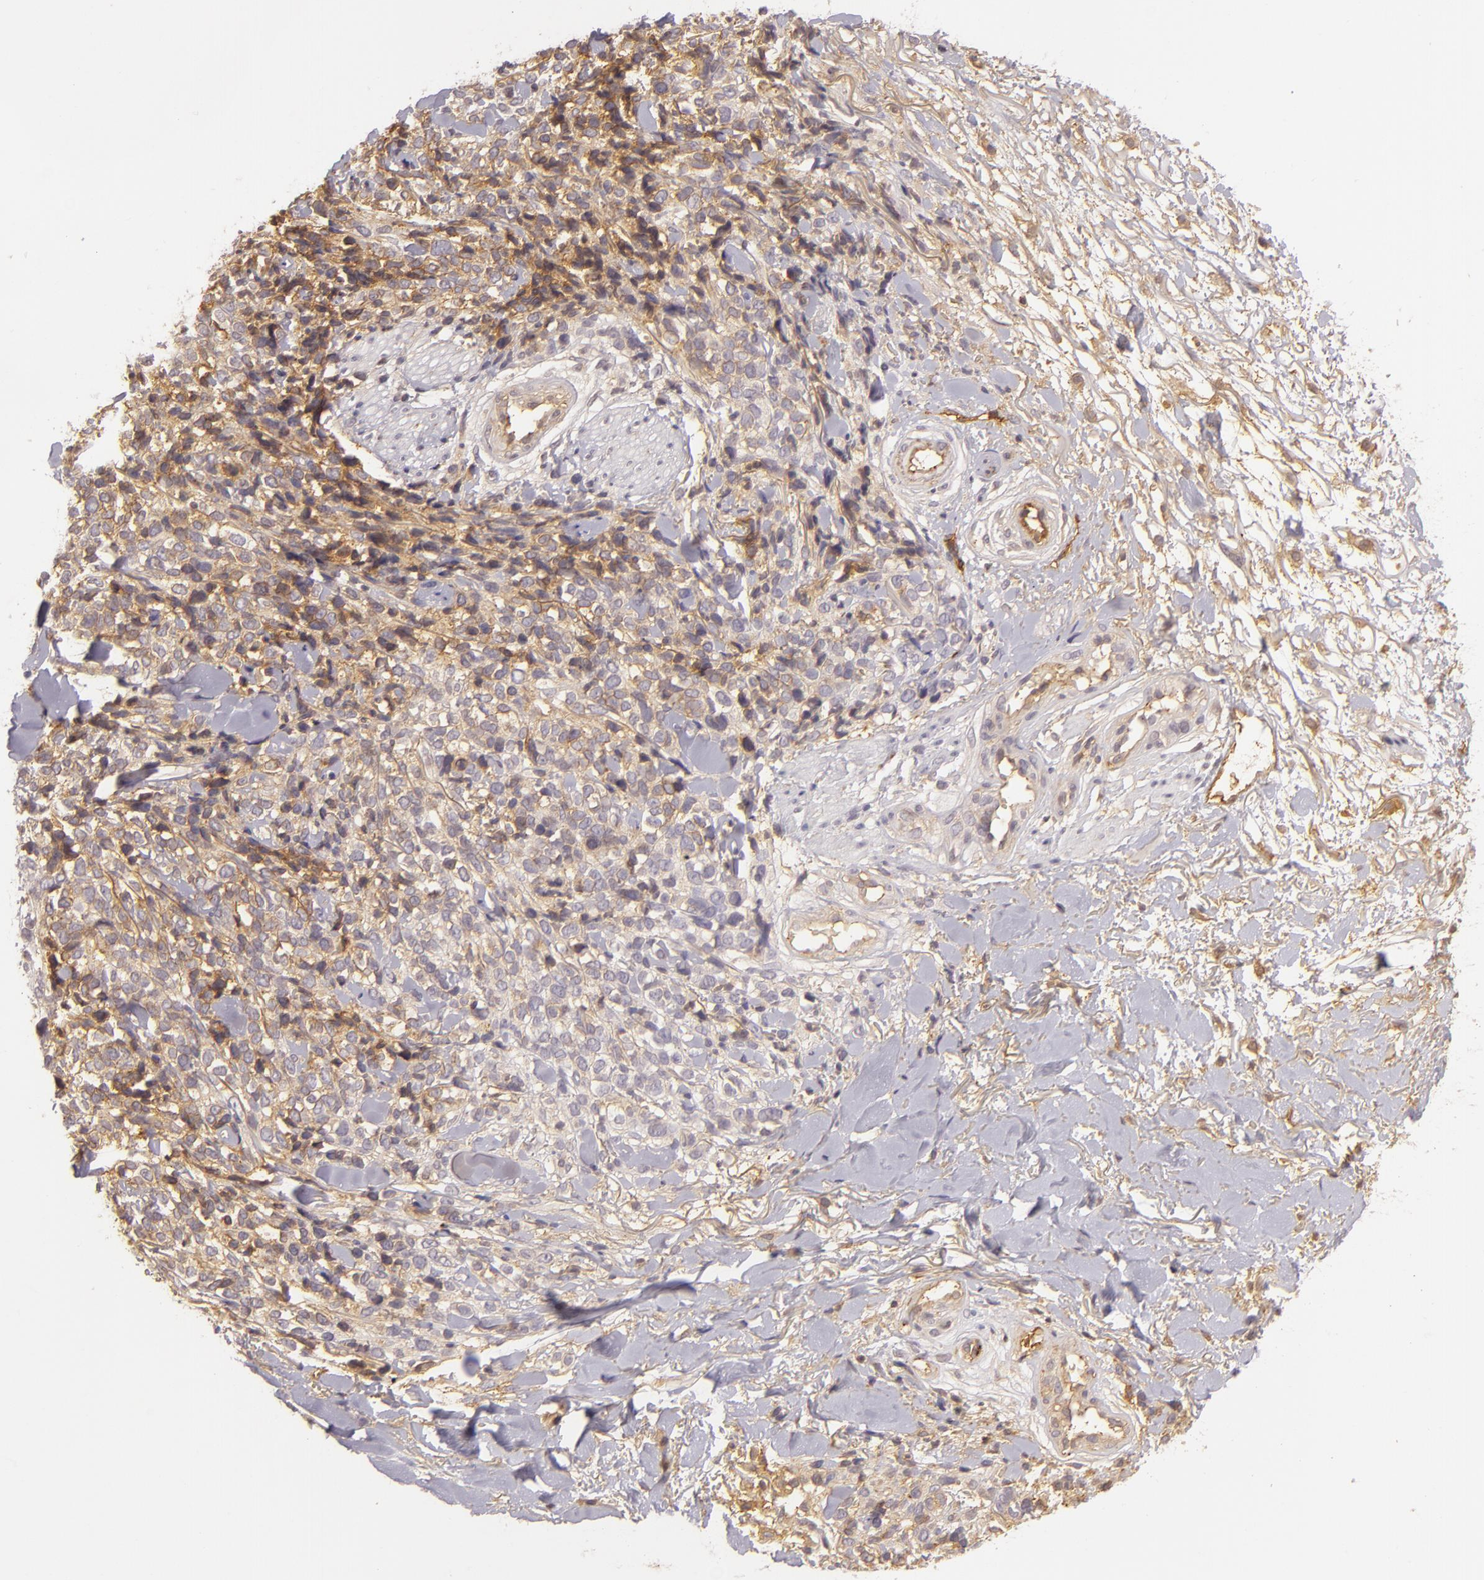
{"staining": {"intensity": "moderate", "quantity": "25%-75%", "location": "cytoplasmic/membranous"}, "tissue": "melanoma", "cell_type": "Tumor cells", "image_type": "cancer", "snomed": [{"axis": "morphology", "description": "Malignant melanoma, NOS"}, {"axis": "topography", "description": "Skin"}], "caption": "IHC image of human malignant melanoma stained for a protein (brown), which shows medium levels of moderate cytoplasmic/membranous staining in approximately 25%-75% of tumor cells.", "gene": "CD59", "patient": {"sex": "female", "age": 85}}